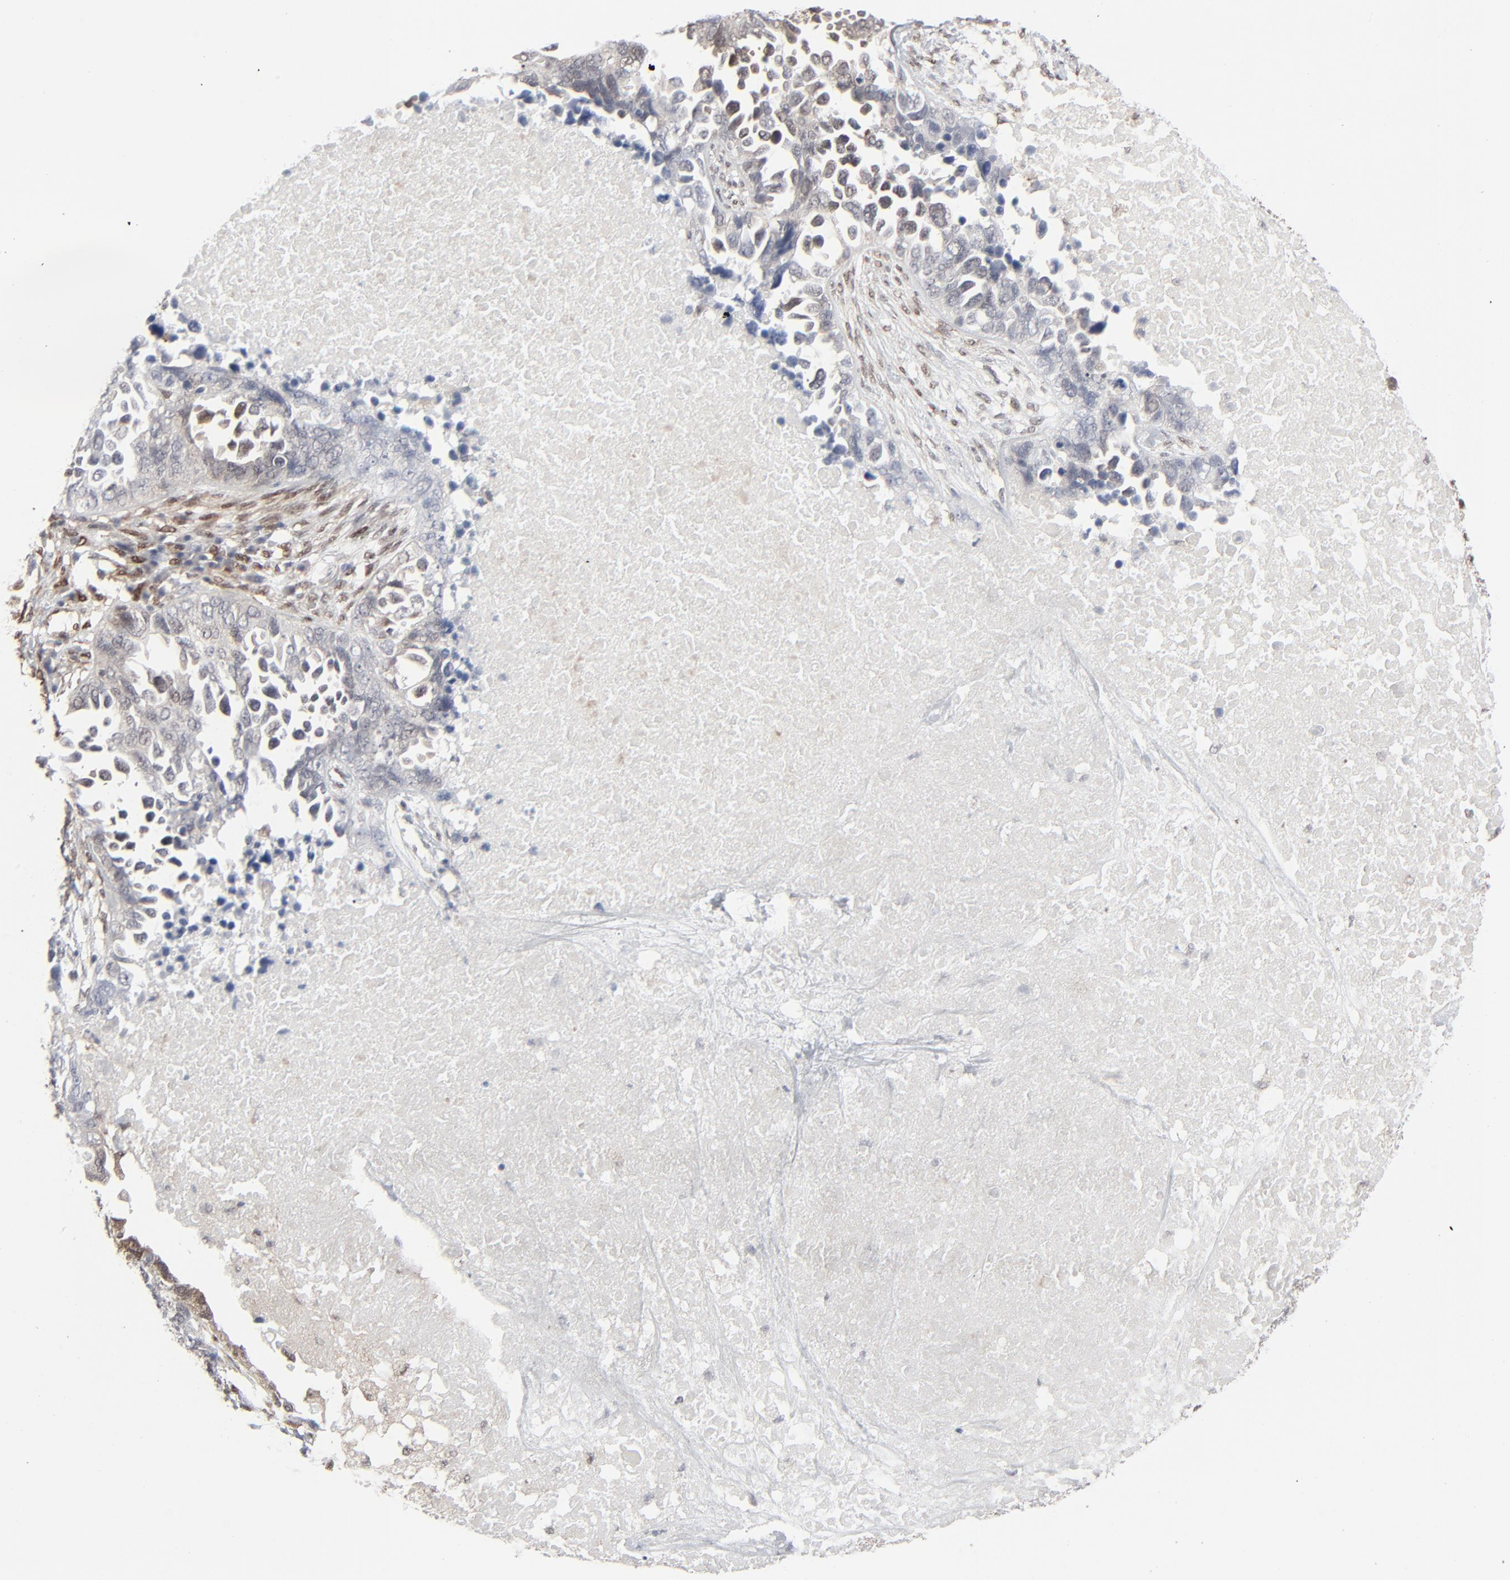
{"staining": {"intensity": "weak", "quantity": "25%-75%", "location": "cytoplasmic/membranous,nuclear"}, "tissue": "ovarian cancer", "cell_type": "Tumor cells", "image_type": "cancer", "snomed": [{"axis": "morphology", "description": "Cystadenocarcinoma, serous, NOS"}, {"axis": "topography", "description": "Ovary"}], "caption": "This histopathology image demonstrates IHC staining of human serous cystadenocarcinoma (ovarian), with low weak cytoplasmic/membranous and nuclear expression in approximately 25%-75% of tumor cells.", "gene": "AKT1", "patient": {"sex": "female", "age": 82}}